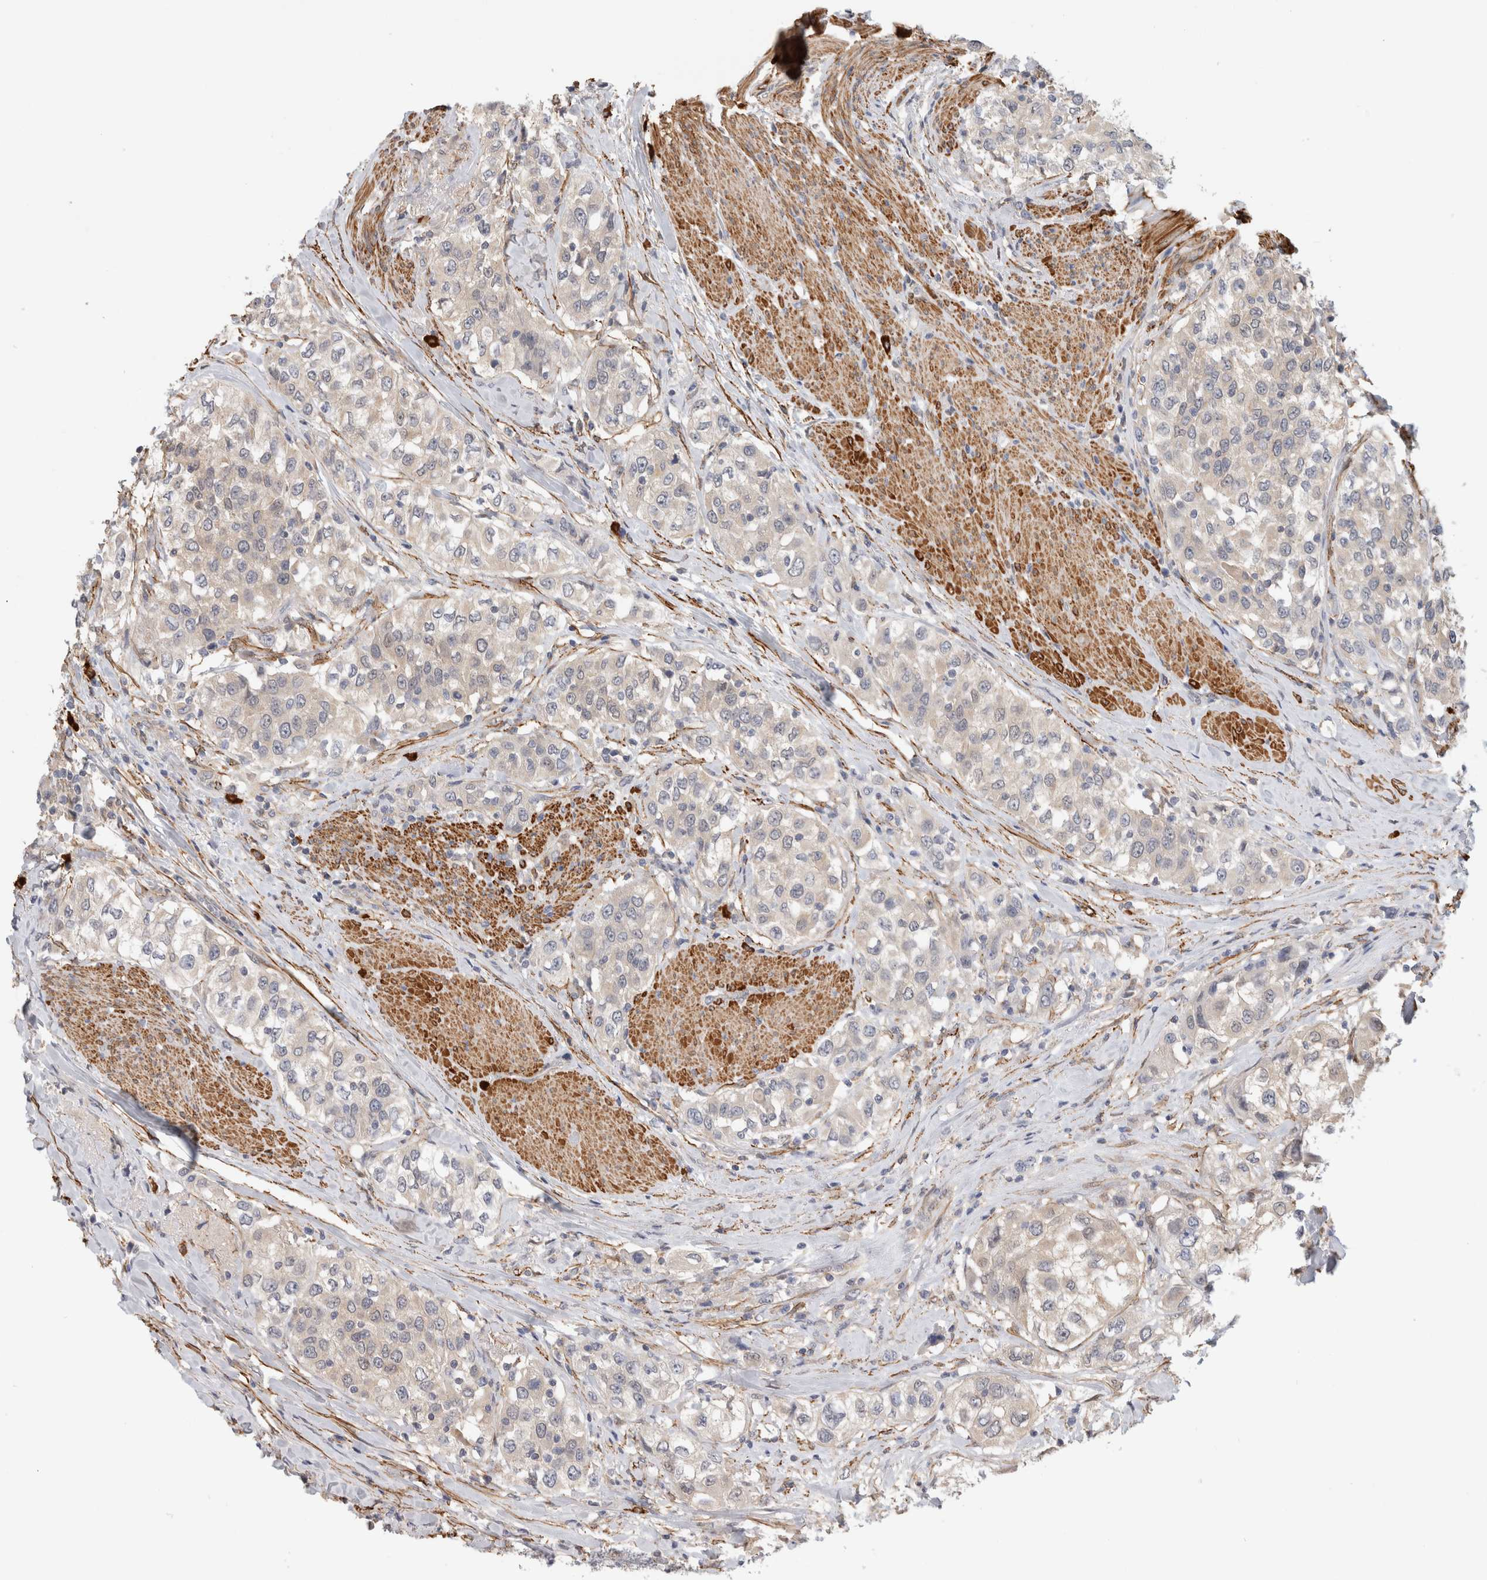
{"staining": {"intensity": "negative", "quantity": "none", "location": "none"}, "tissue": "urothelial cancer", "cell_type": "Tumor cells", "image_type": "cancer", "snomed": [{"axis": "morphology", "description": "Urothelial carcinoma, High grade"}, {"axis": "topography", "description": "Urinary bladder"}], "caption": "High magnification brightfield microscopy of urothelial carcinoma (high-grade) stained with DAB (brown) and counterstained with hematoxylin (blue): tumor cells show no significant expression.", "gene": "PGM1", "patient": {"sex": "female", "age": 80}}